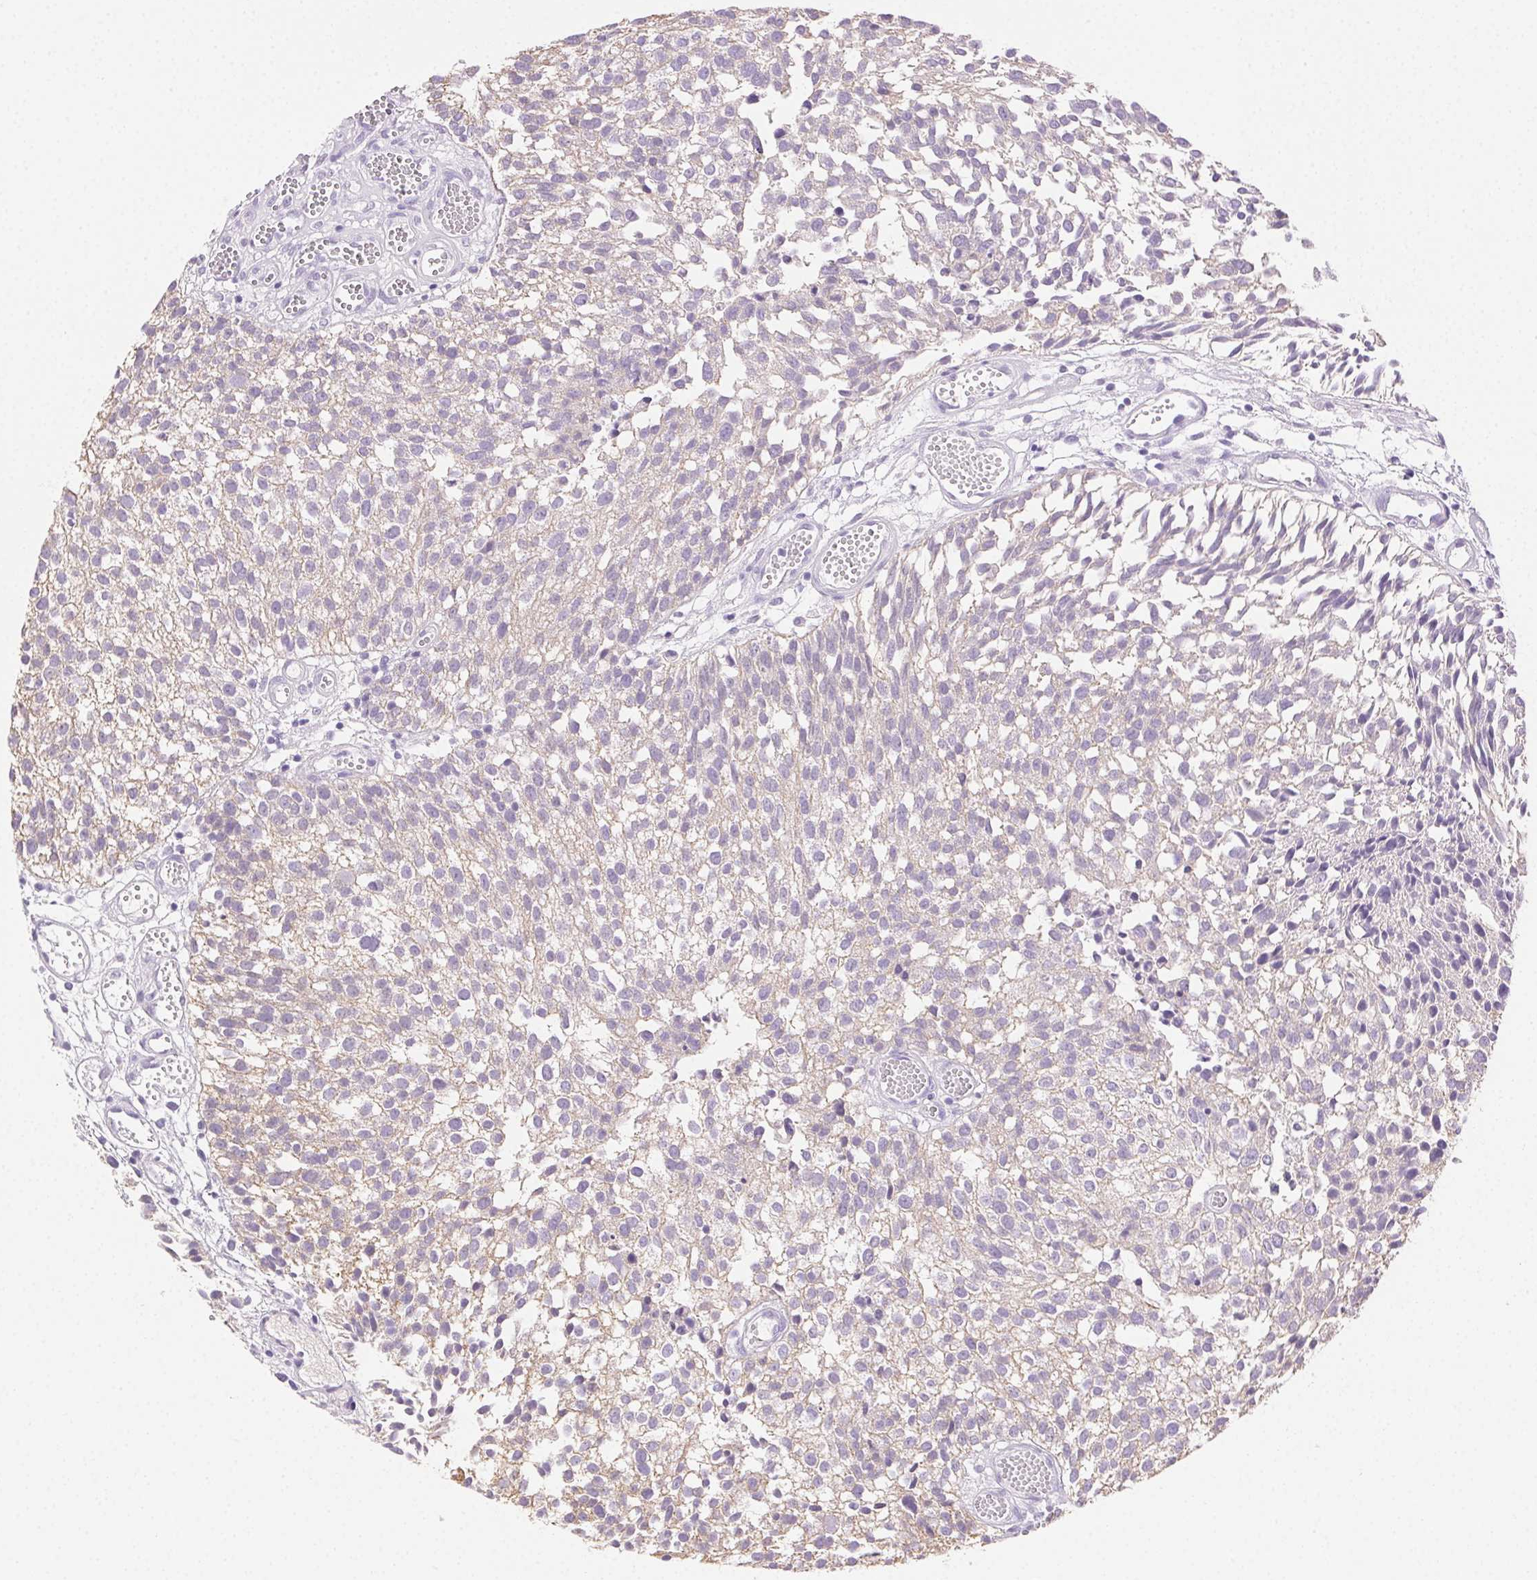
{"staining": {"intensity": "weak", "quantity": "<25%", "location": "cytoplasmic/membranous"}, "tissue": "urothelial cancer", "cell_type": "Tumor cells", "image_type": "cancer", "snomed": [{"axis": "morphology", "description": "Urothelial carcinoma, Low grade"}, {"axis": "topography", "description": "Urinary bladder"}], "caption": "Immunohistochemical staining of urothelial cancer displays no significant expression in tumor cells.", "gene": "CLDN10", "patient": {"sex": "male", "age": 70}}